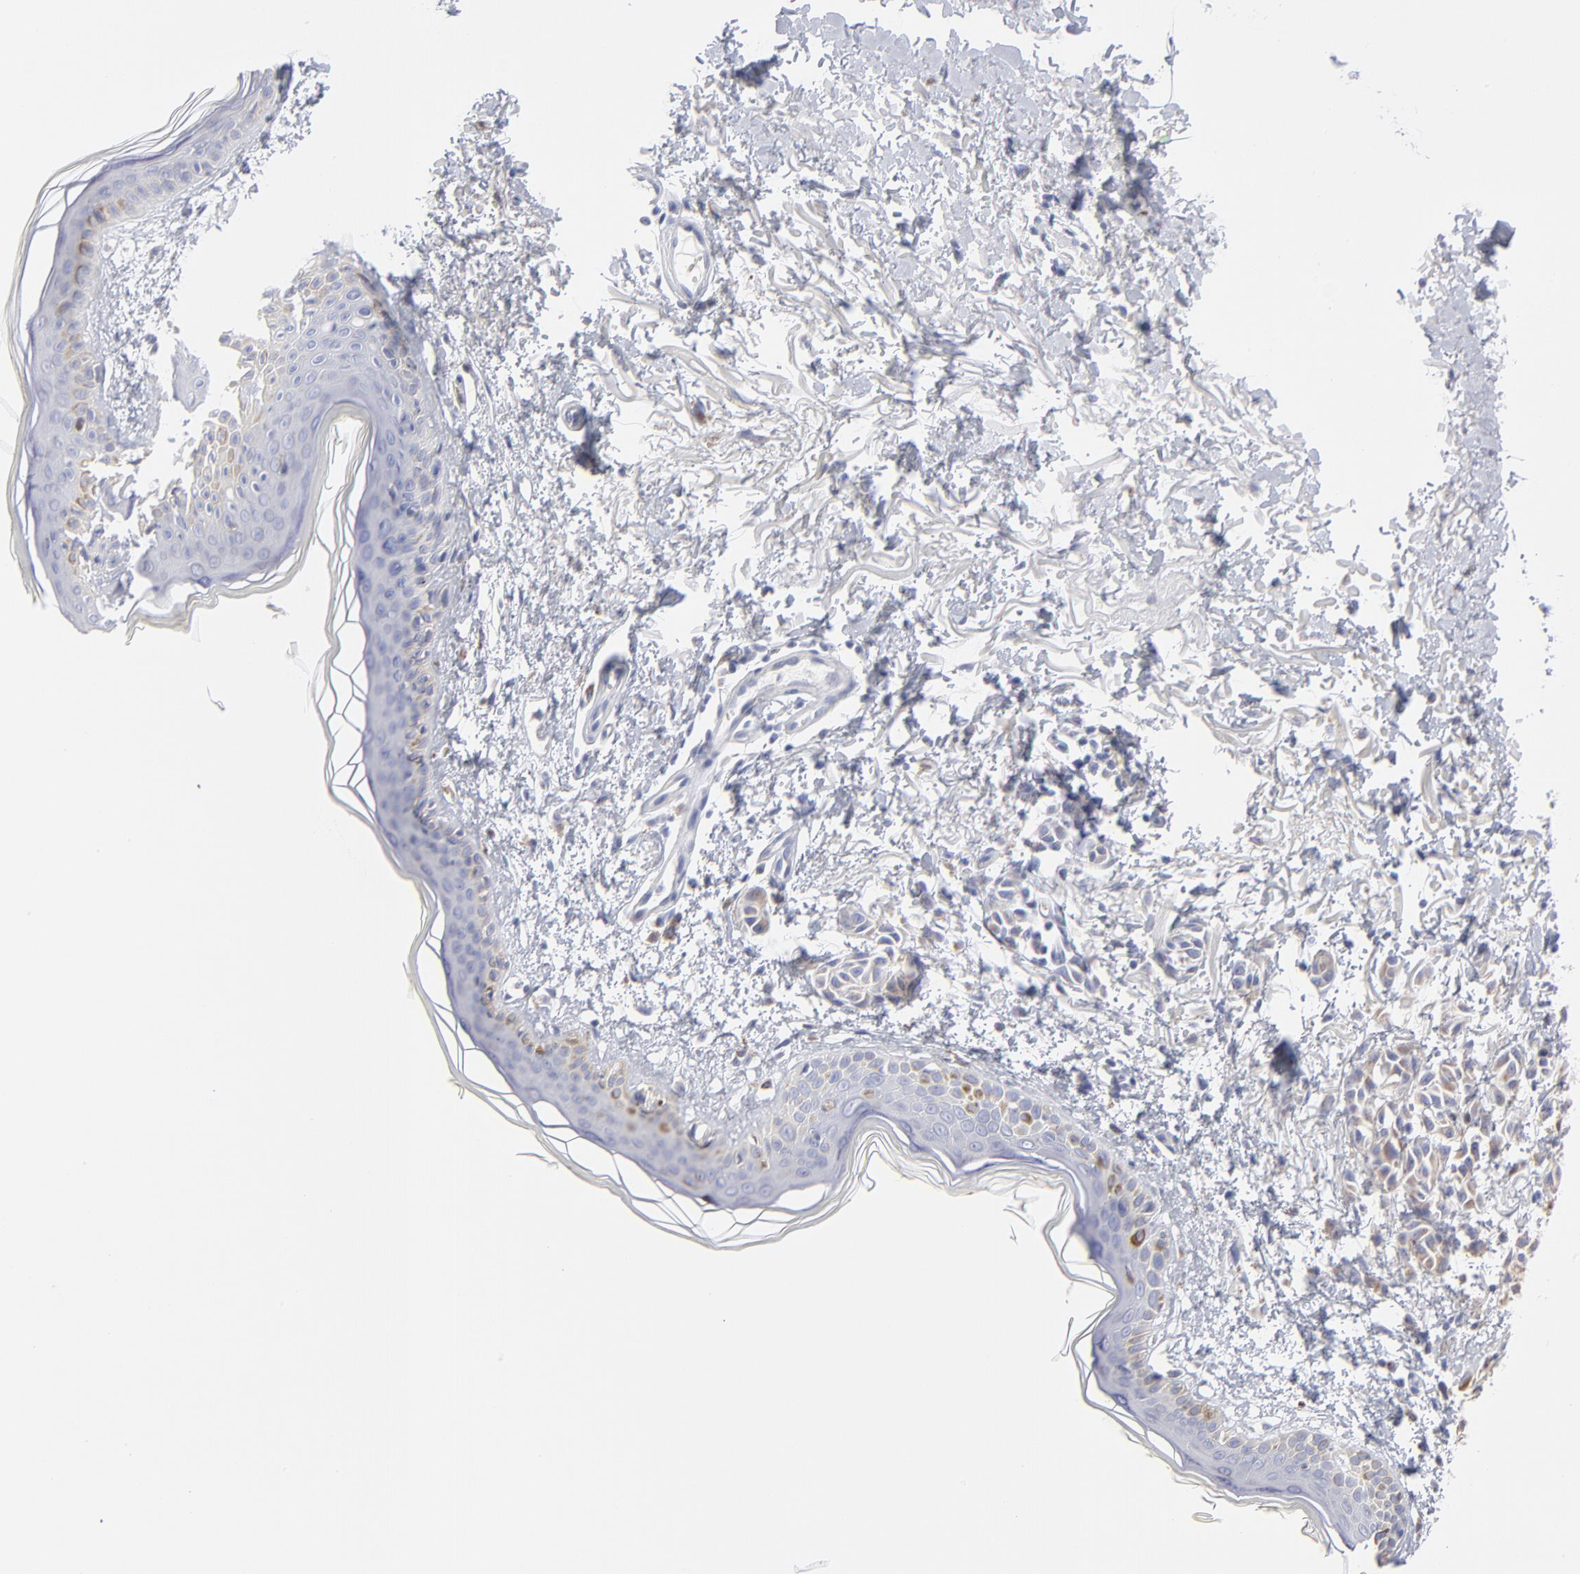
{"staining": {"intensity": "moderate", "quantity": ">75%", "location": "cytoplasmic/membranous"}, "tissue": "melanoma", "cell_type": "Tumor cells", "image_type": "cancer", "snomed": [{"axis": "morphology", "description": "Malignant melanoma, NOS"}, {"axis": "topography", "description": "Skin"}], "caption": "Protein expression analysis of human malignant melanoma reveals moderate cytoplasmic/membranous staining in about >75% of tumor cells.", "gene": "TST", "patient": {"sex": "male", "age": 76}}